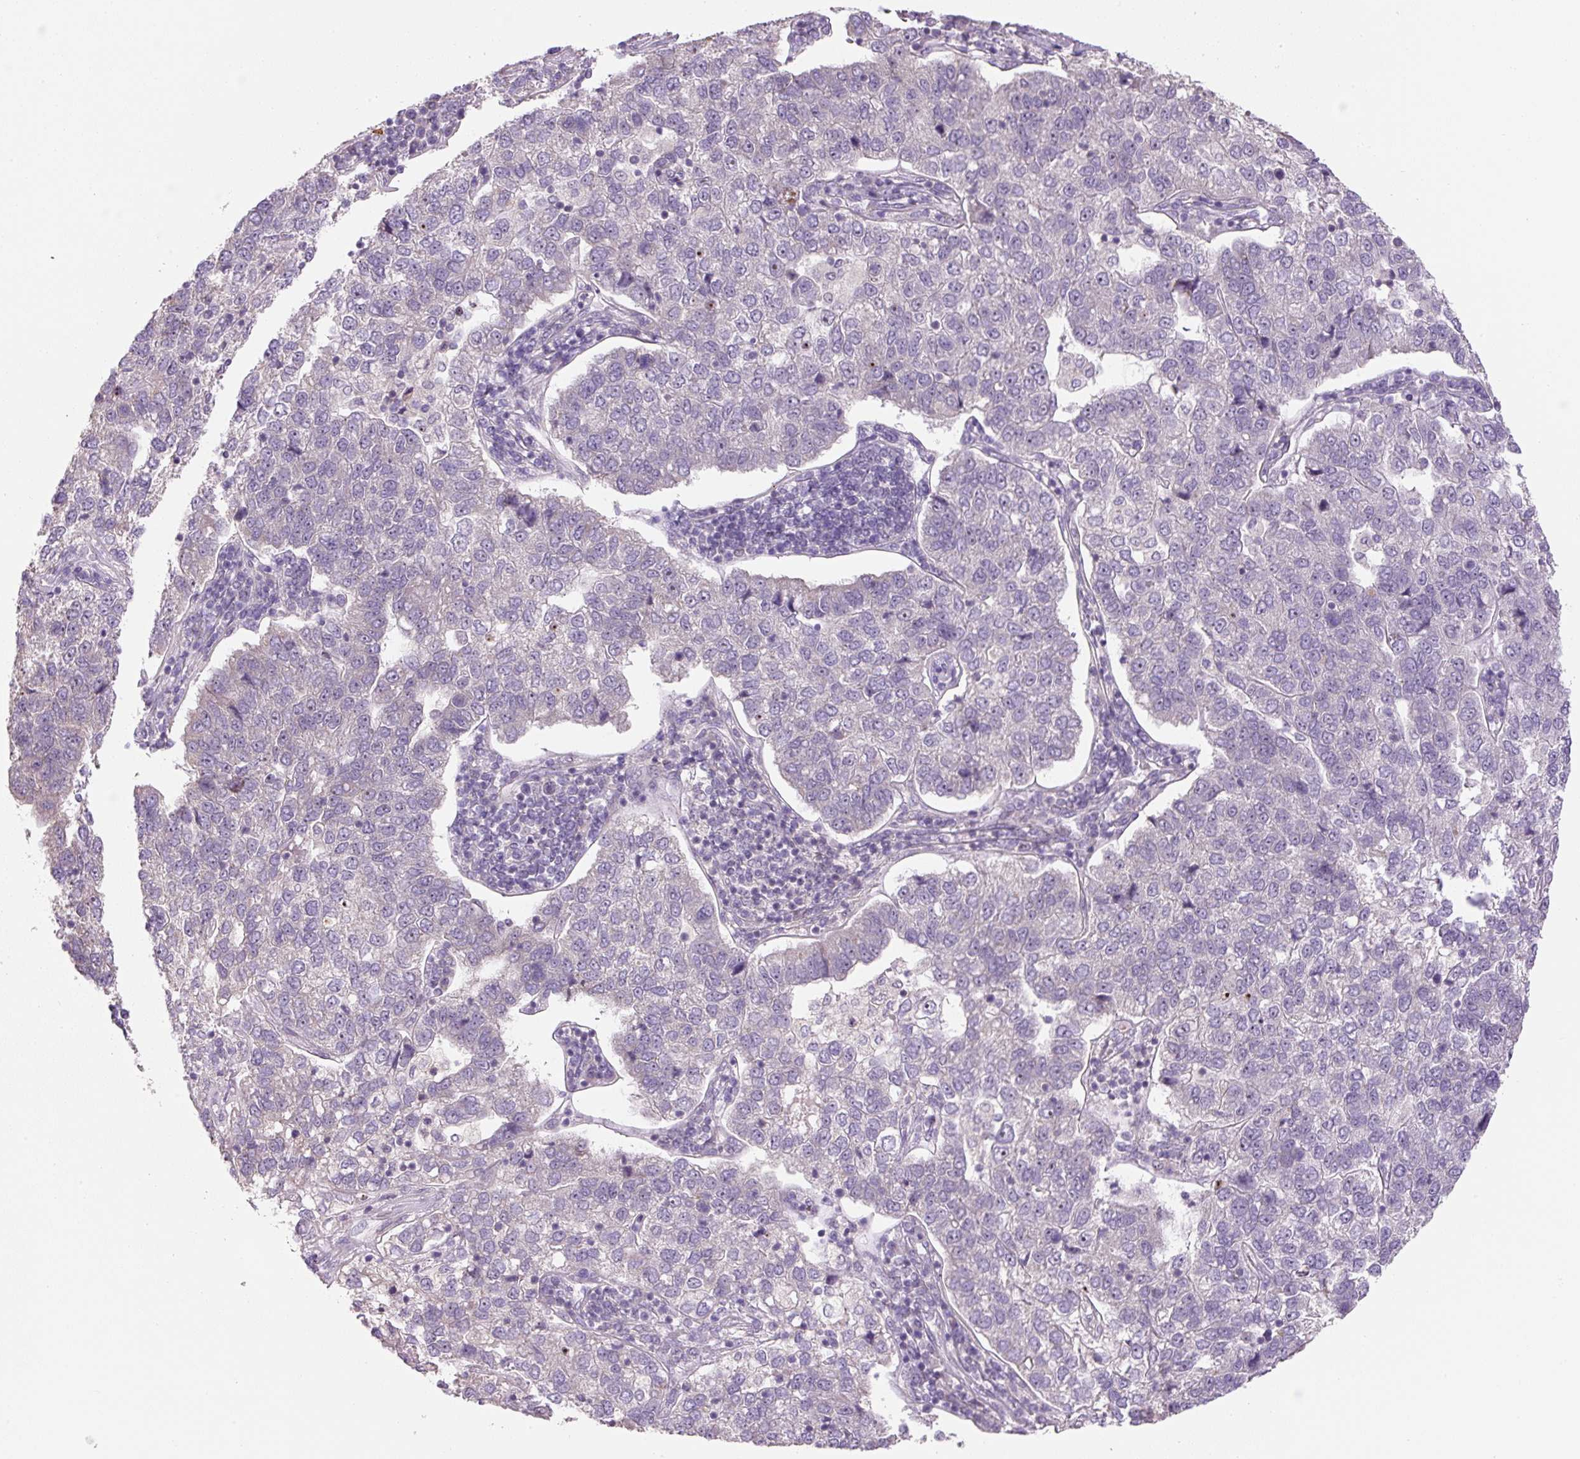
{"staining": {"intensity": "negative", "quantity": "none", "location": "none"}, "tissue": "pancreatic cancer", "cell_type": "Tumor cells", "image_type": "cancer", "snomed": [{"axis": "morphology", "description": "Adenocarcinoma, NOS"}, {"axis": "topography", "description": "Pancreas"}], "caption": "Tumor cells show no significant protein positivity in pancreatic adenocarcinoma.", "gene": "TMEM151B", "patient": {"sex": "female", "age": 61}}